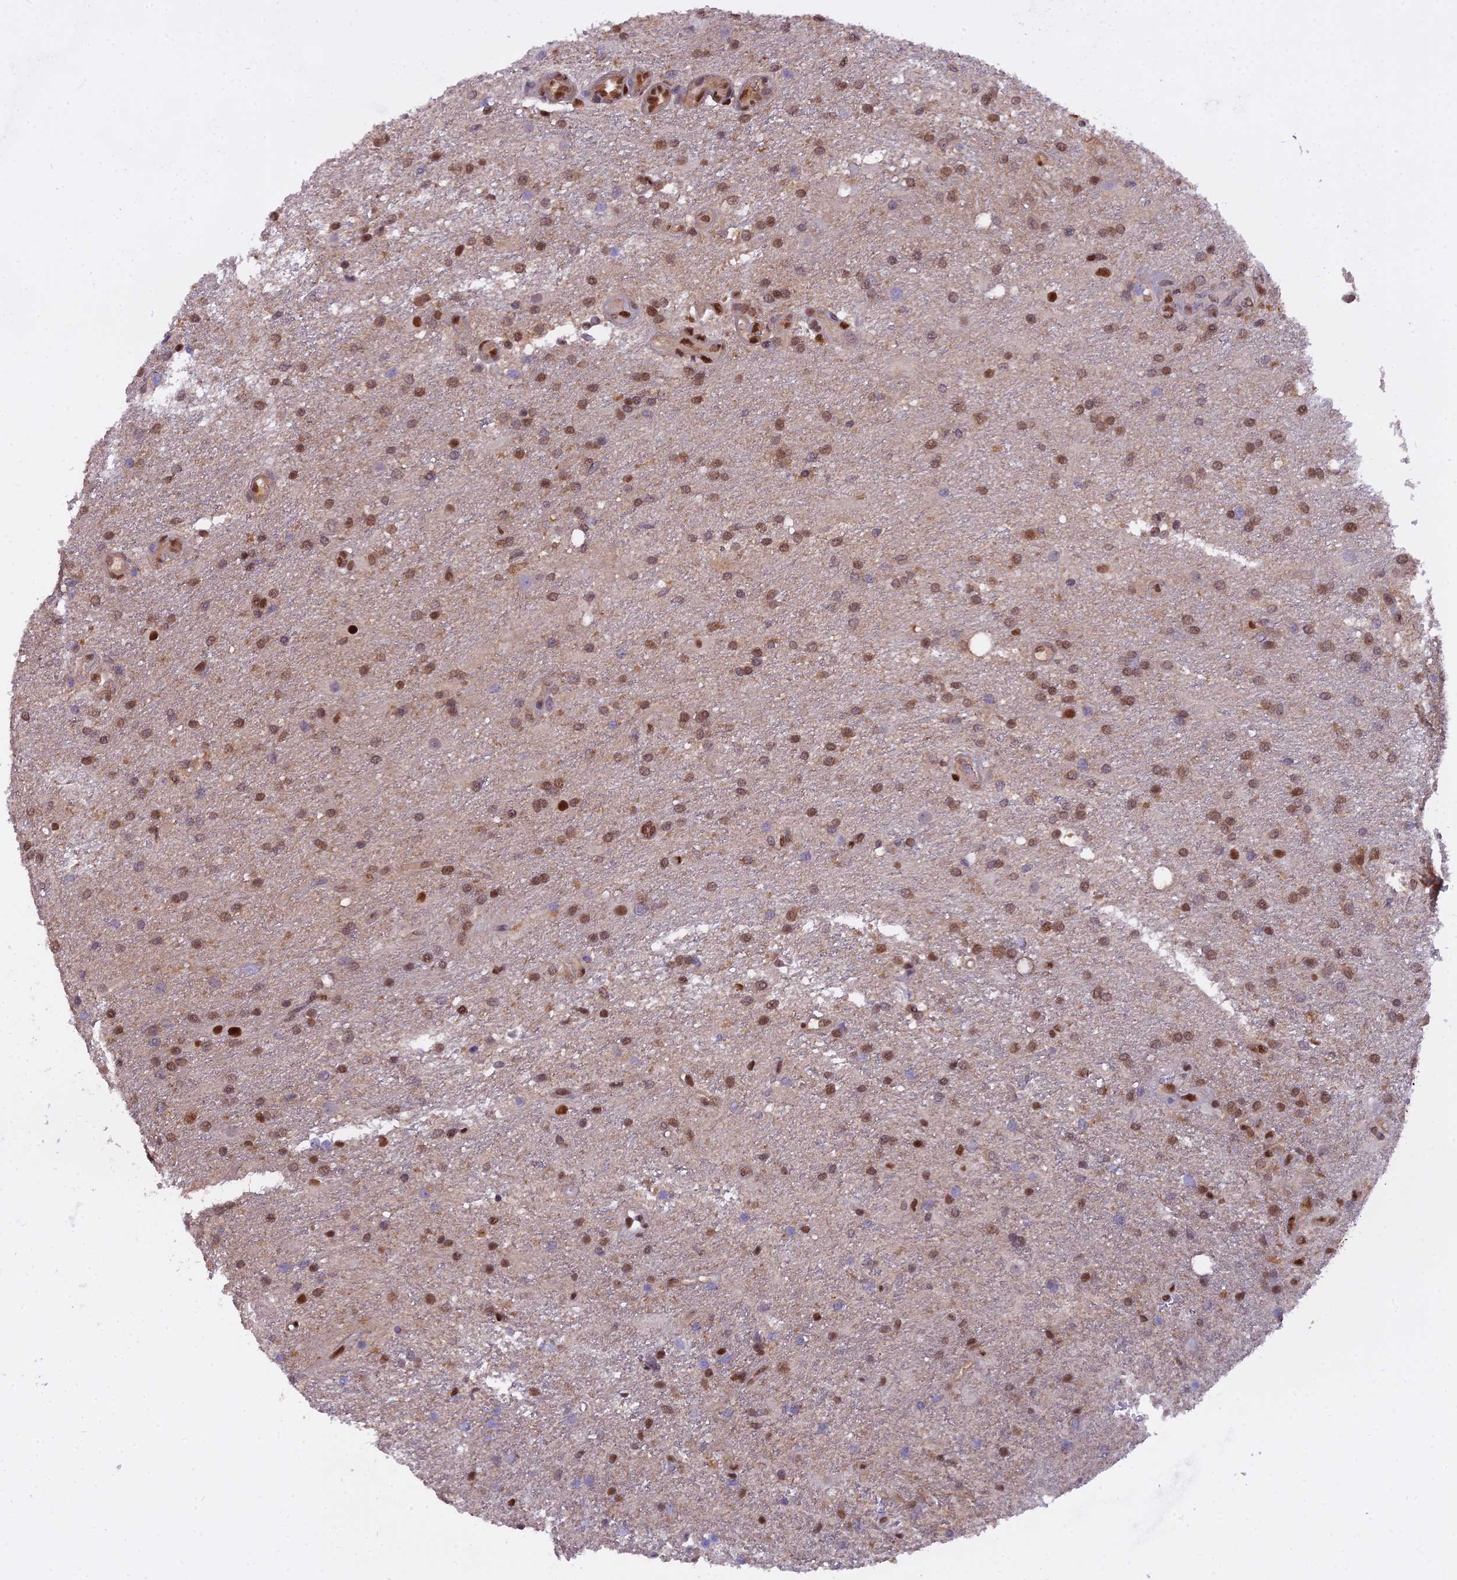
{"staining": {"intensity": "moderate", "quantity": ">75%", "location": "nuclear"}, "tissue": "glioma", "cell_type": "Tumor cells", "image_type": "cancer", "snomed": [{"axis": "morphology", "description": "Glioma, malignant, Low grade"}, {"axis": "topography", "description": "Brain"}], "caption": "A brown stain highlights moderate nuclear positivity of a protein in glioma tumor cells.", "gene": "NPEPL1", "patient": {"sex": "male", "age": 66}}